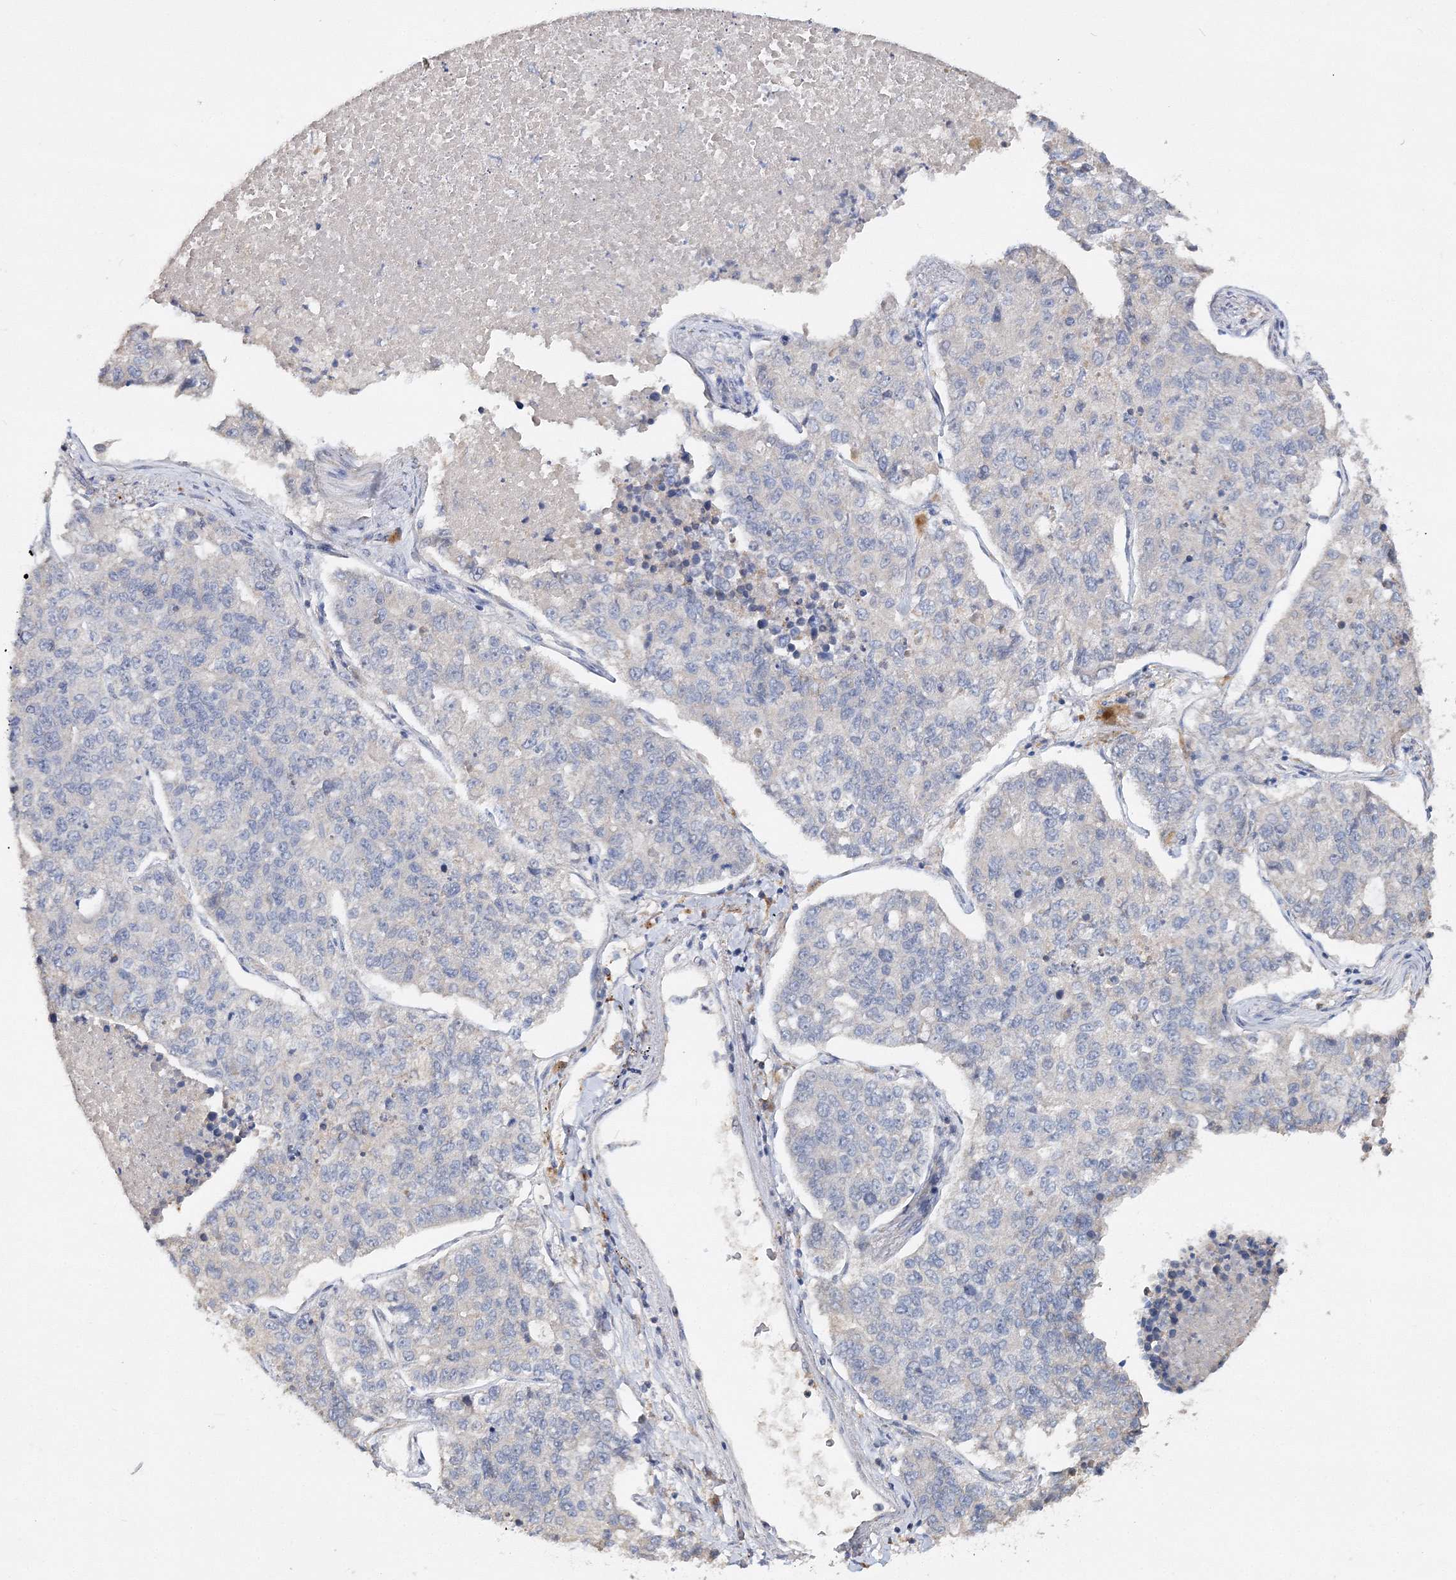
{"staining": {"intensity": "negative", "quantity": "none", "location": "none"}, "tissue": "lung cancer", "cell_type": "Tumor cells", "image_type": "cancer", "snomed": [{"axis": "morphology", "description": "Adenocarcinoma, NOS"}, {"axis": "topography", "description": "Lung"}], "caption": "Lung cancer (adenocarcinoma) stained for a protein using immunohistochemistry exhibits no positivity tumor cells.", "gene": "GJB5", "patient": {"sex": "male", "age": 49}}